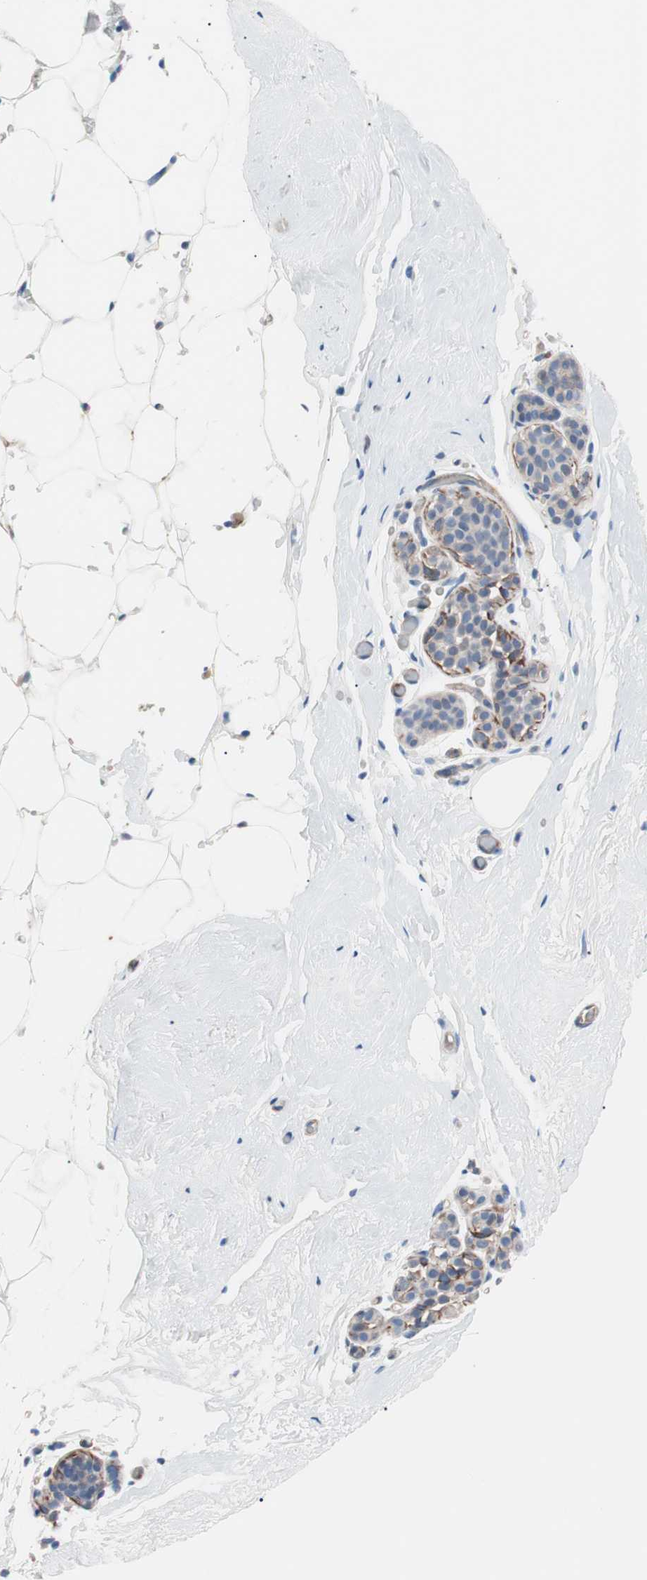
{"staining": {"intensity": "negative", "quantity": "none", "location": "none"}, "tissue": "breast", "cell_type": "Adipocytes", "image_type": "normal", "snomed": [{"axis": "morphology", "description": "Normal tissue, NOS"}, {"axis": "topography", "description": "Breast"}], "caption": "High magnification brightfield microscopy of unremarkable breast stained with DAB (3,3'-diaminobenzidine) (brown) and counterstained with hematoxylin (blue): adipocytes show no significant expression.", "gene": "GPR160", "patient": {"sex": "female", "age": 75}}